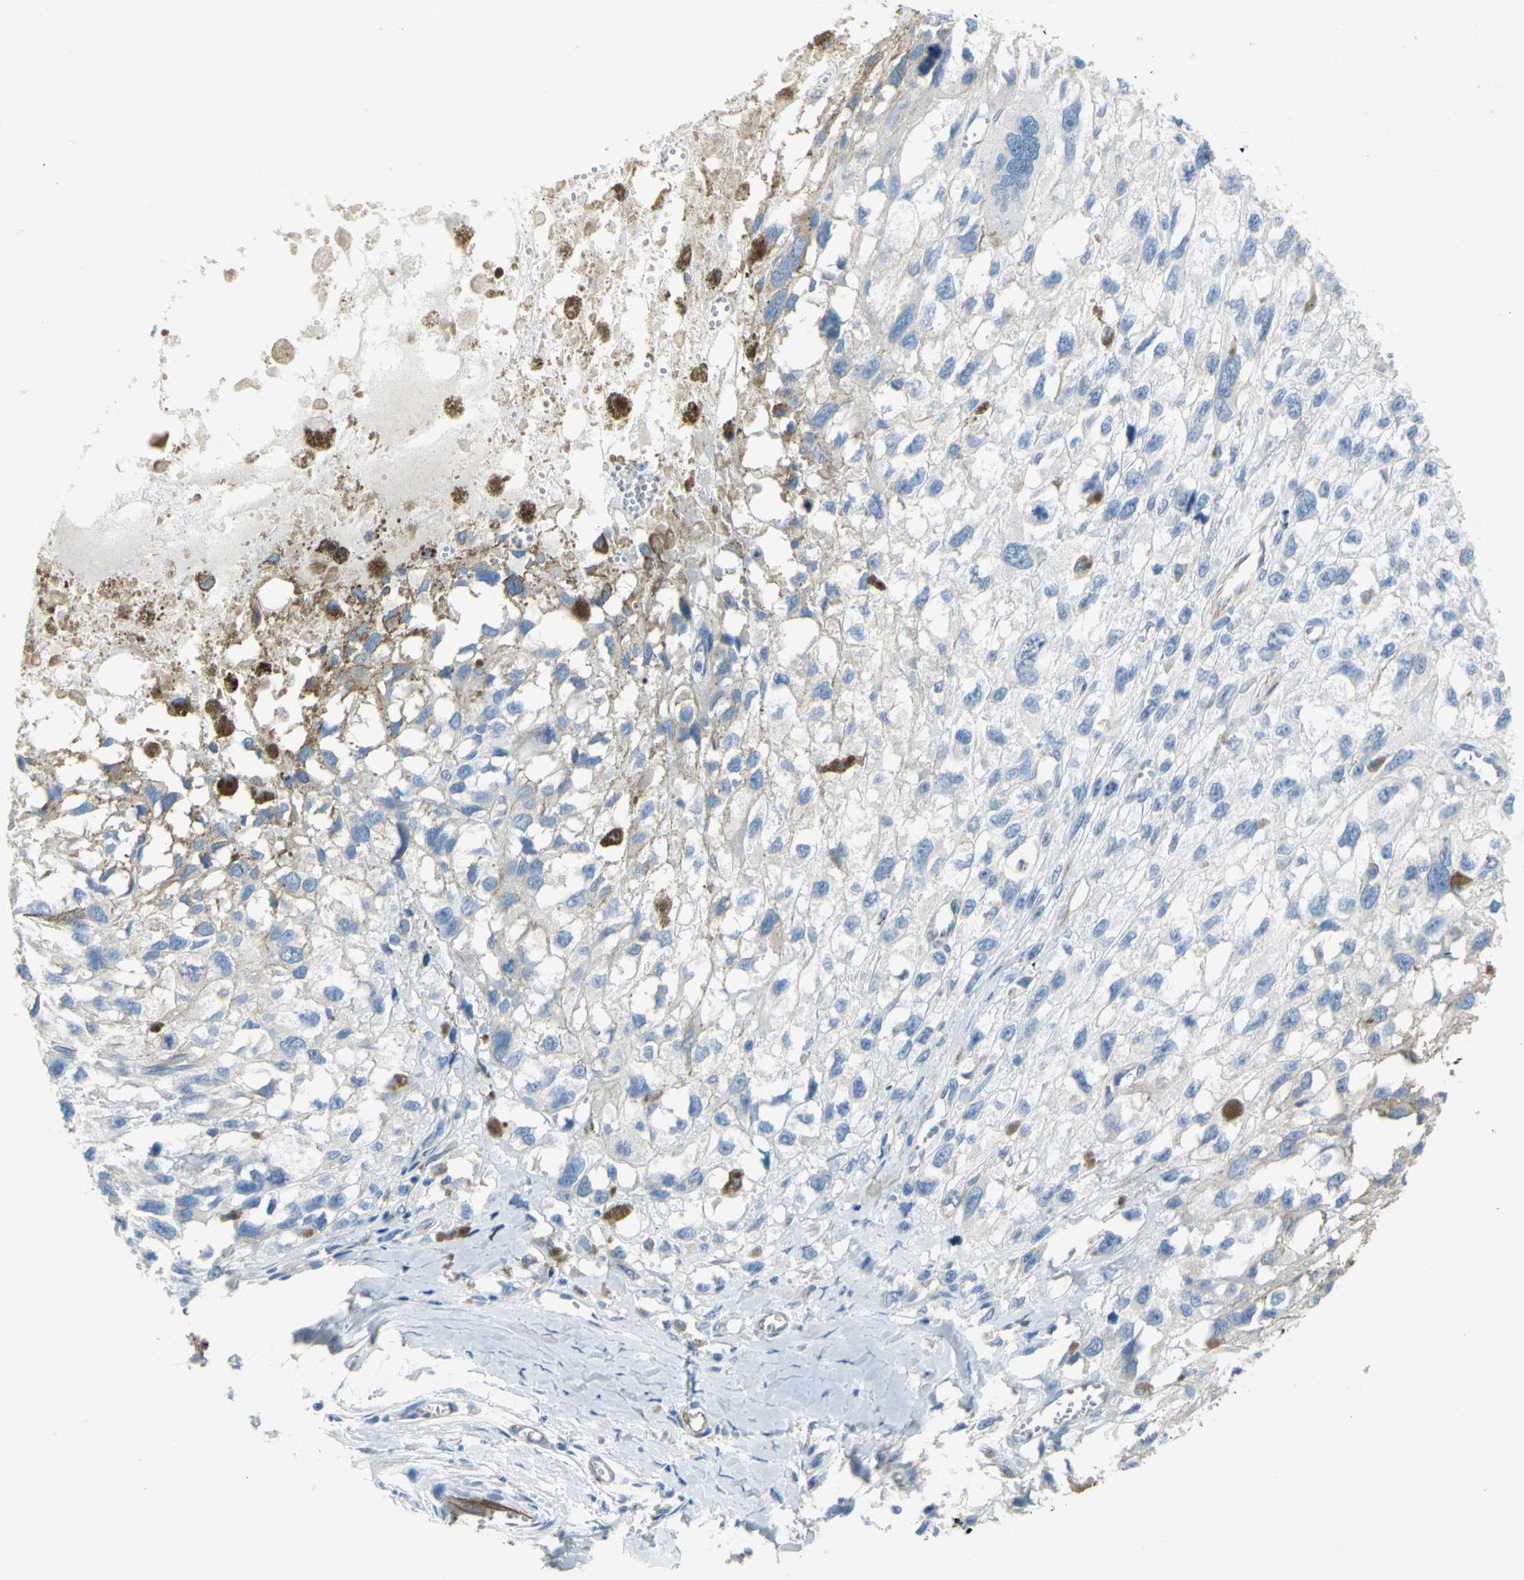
{"staining": {"intensity": "negative", "quantity": "none", "location": "none"}, "tissue": "melanoma", "cell_type": "Tumor cells", "image_type": "cancer", "snomed": [{"axis": "morphology", "description": "Malignant melanoma, Metastatic site"}, {"axis": "topography", "description": "Lymph node"}], "caption": "The image exhibits no staining of tumor cells in malignant melanoma (metastatic site).", "gene": "FLNB", "patient": {"sex": "male", "age": 59}}